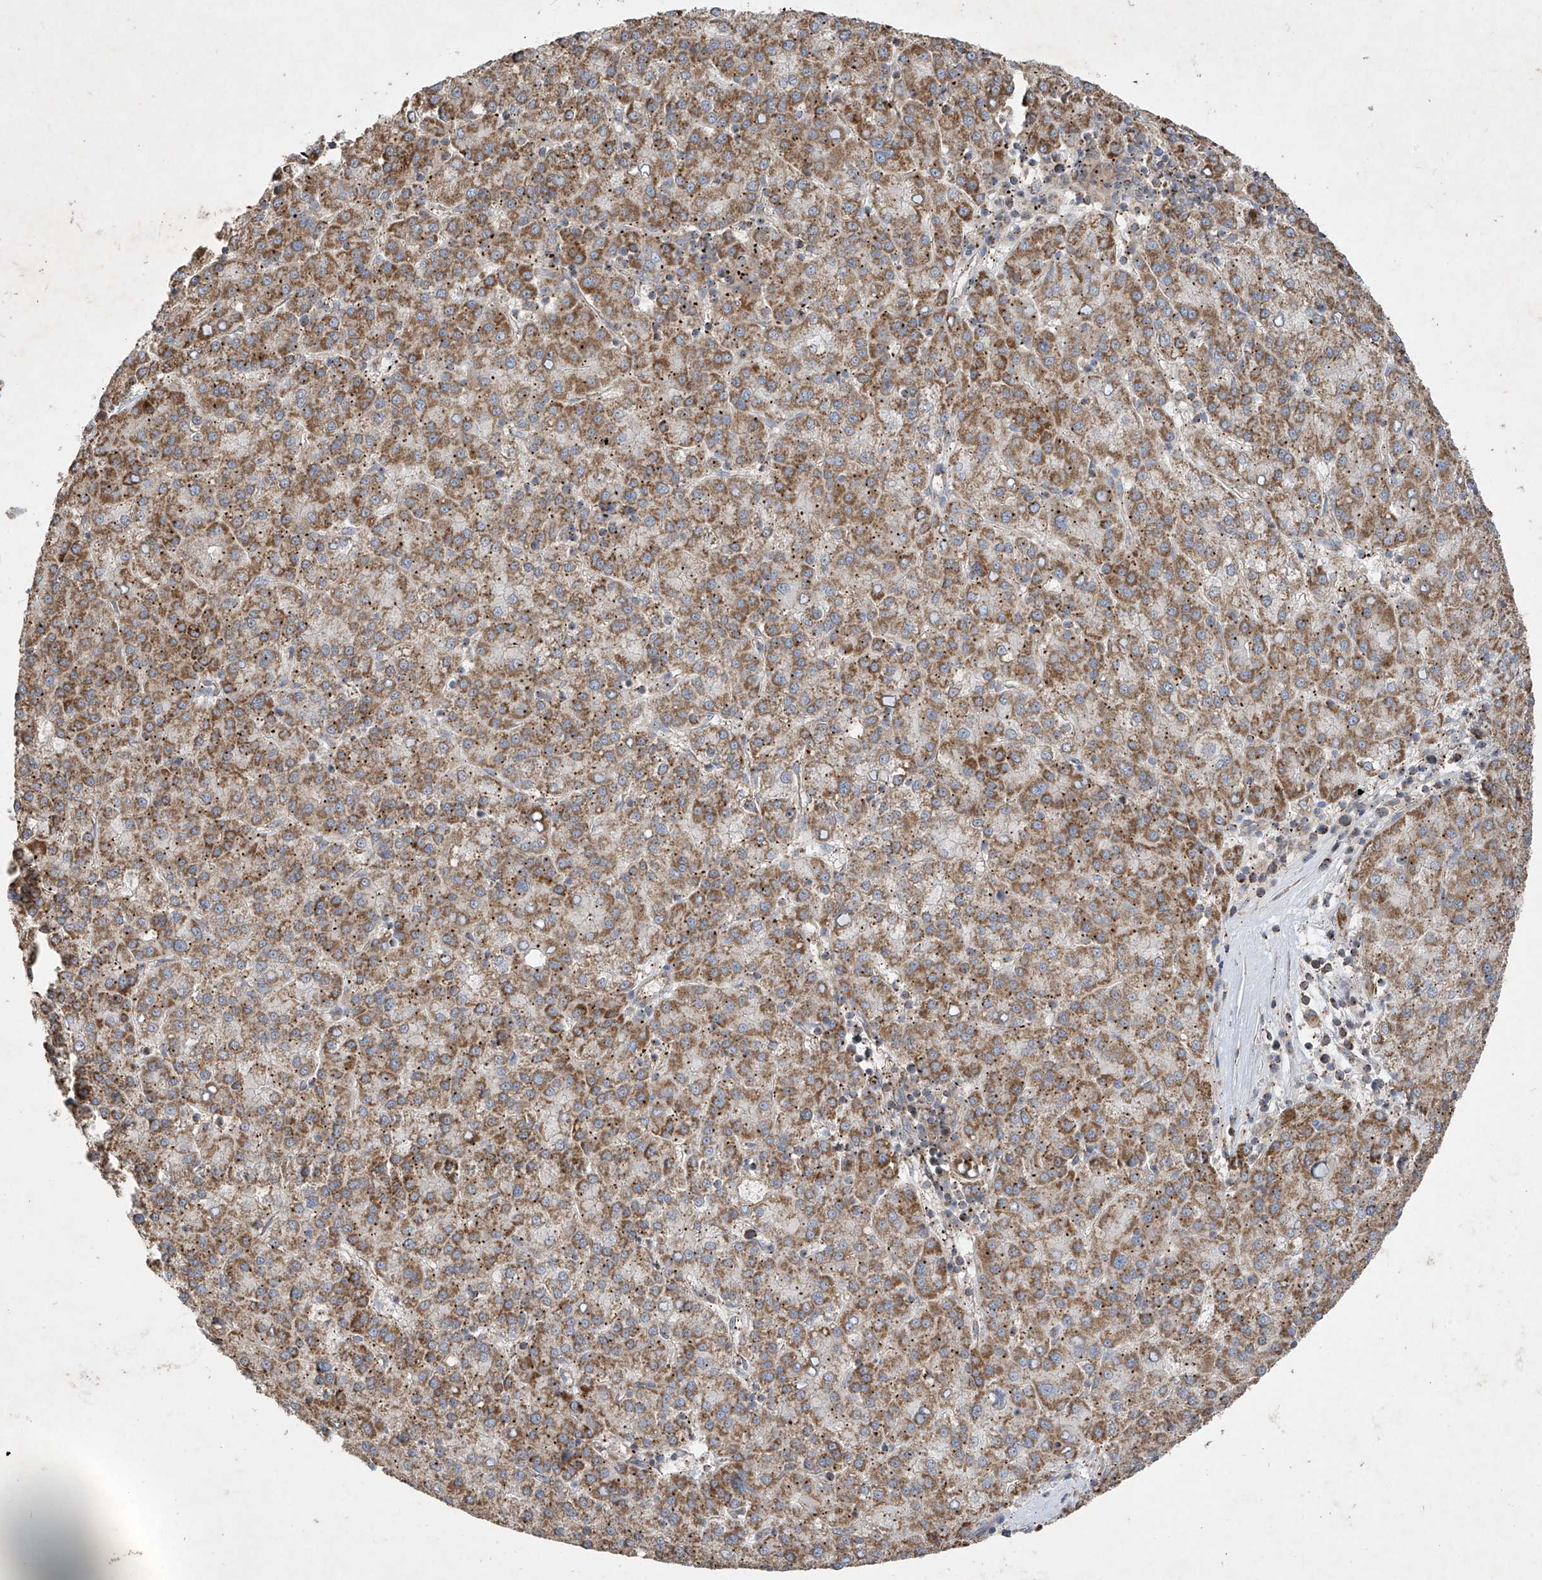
{"staining": {"intensity": "moderate", "quantity": ">75%", "location": "cytoplasmic/membranous"}, "tissue": "liver cancer", "cell_type": "Tumor cells", "image_type": "cancer", "snomed": [{"axis": "morphology", "description": "Carcinoma, Hepatocellular, NOS"}, {"axis": "topography", "description": "Liver"}], "caption": "A brown stain shows moderate cytoplasmic/membranous staining of a protein in liver hepatocellular carcinoma tumor cells.", "gene": "UQCC1", "patient": {"sex": "female", "age": 58}}